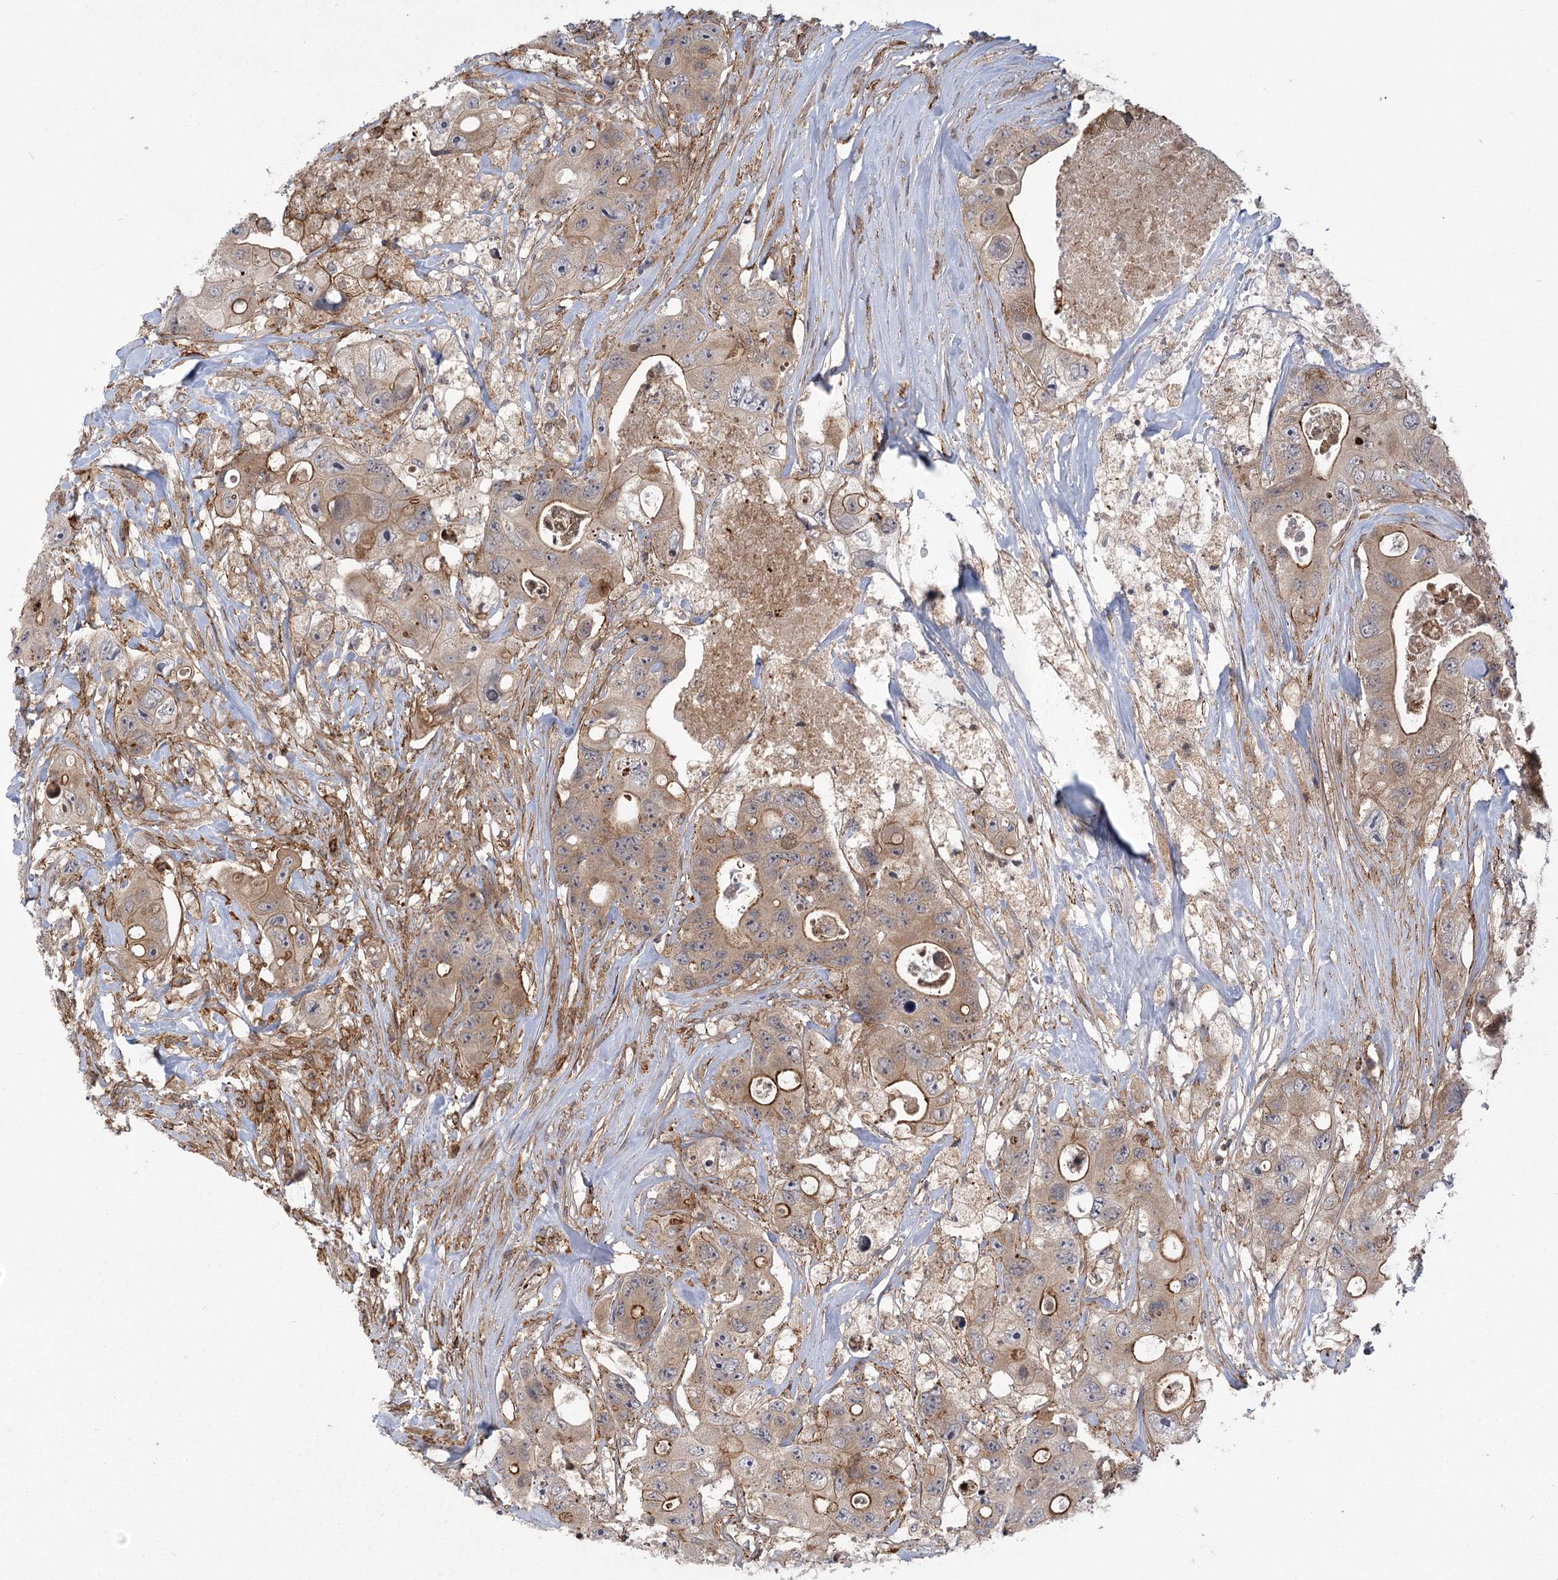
{"staining": {"intensity": "moderate", "quantity": "25%-75%", "location": "cytoplasmic/membranous"}, "tissue": "colorectal cancer", "cell_type": "Tumor cells", "image_type": "cancer", "snomed": [{"axis": "morphology", "description": "Adenocarcinoma, NOS"}, {"axis": "topography", "description": "Colon"}], "caption": "Colorectal cancer (adenocarcinoma) was stained to show a protein in brown. There is medium levels of moderate cytoplasmic/membranous staining in approximately 25%-75% of tumor cells.", "gene": "MEPE", "patient": {"sex": "female", "age": 46}}